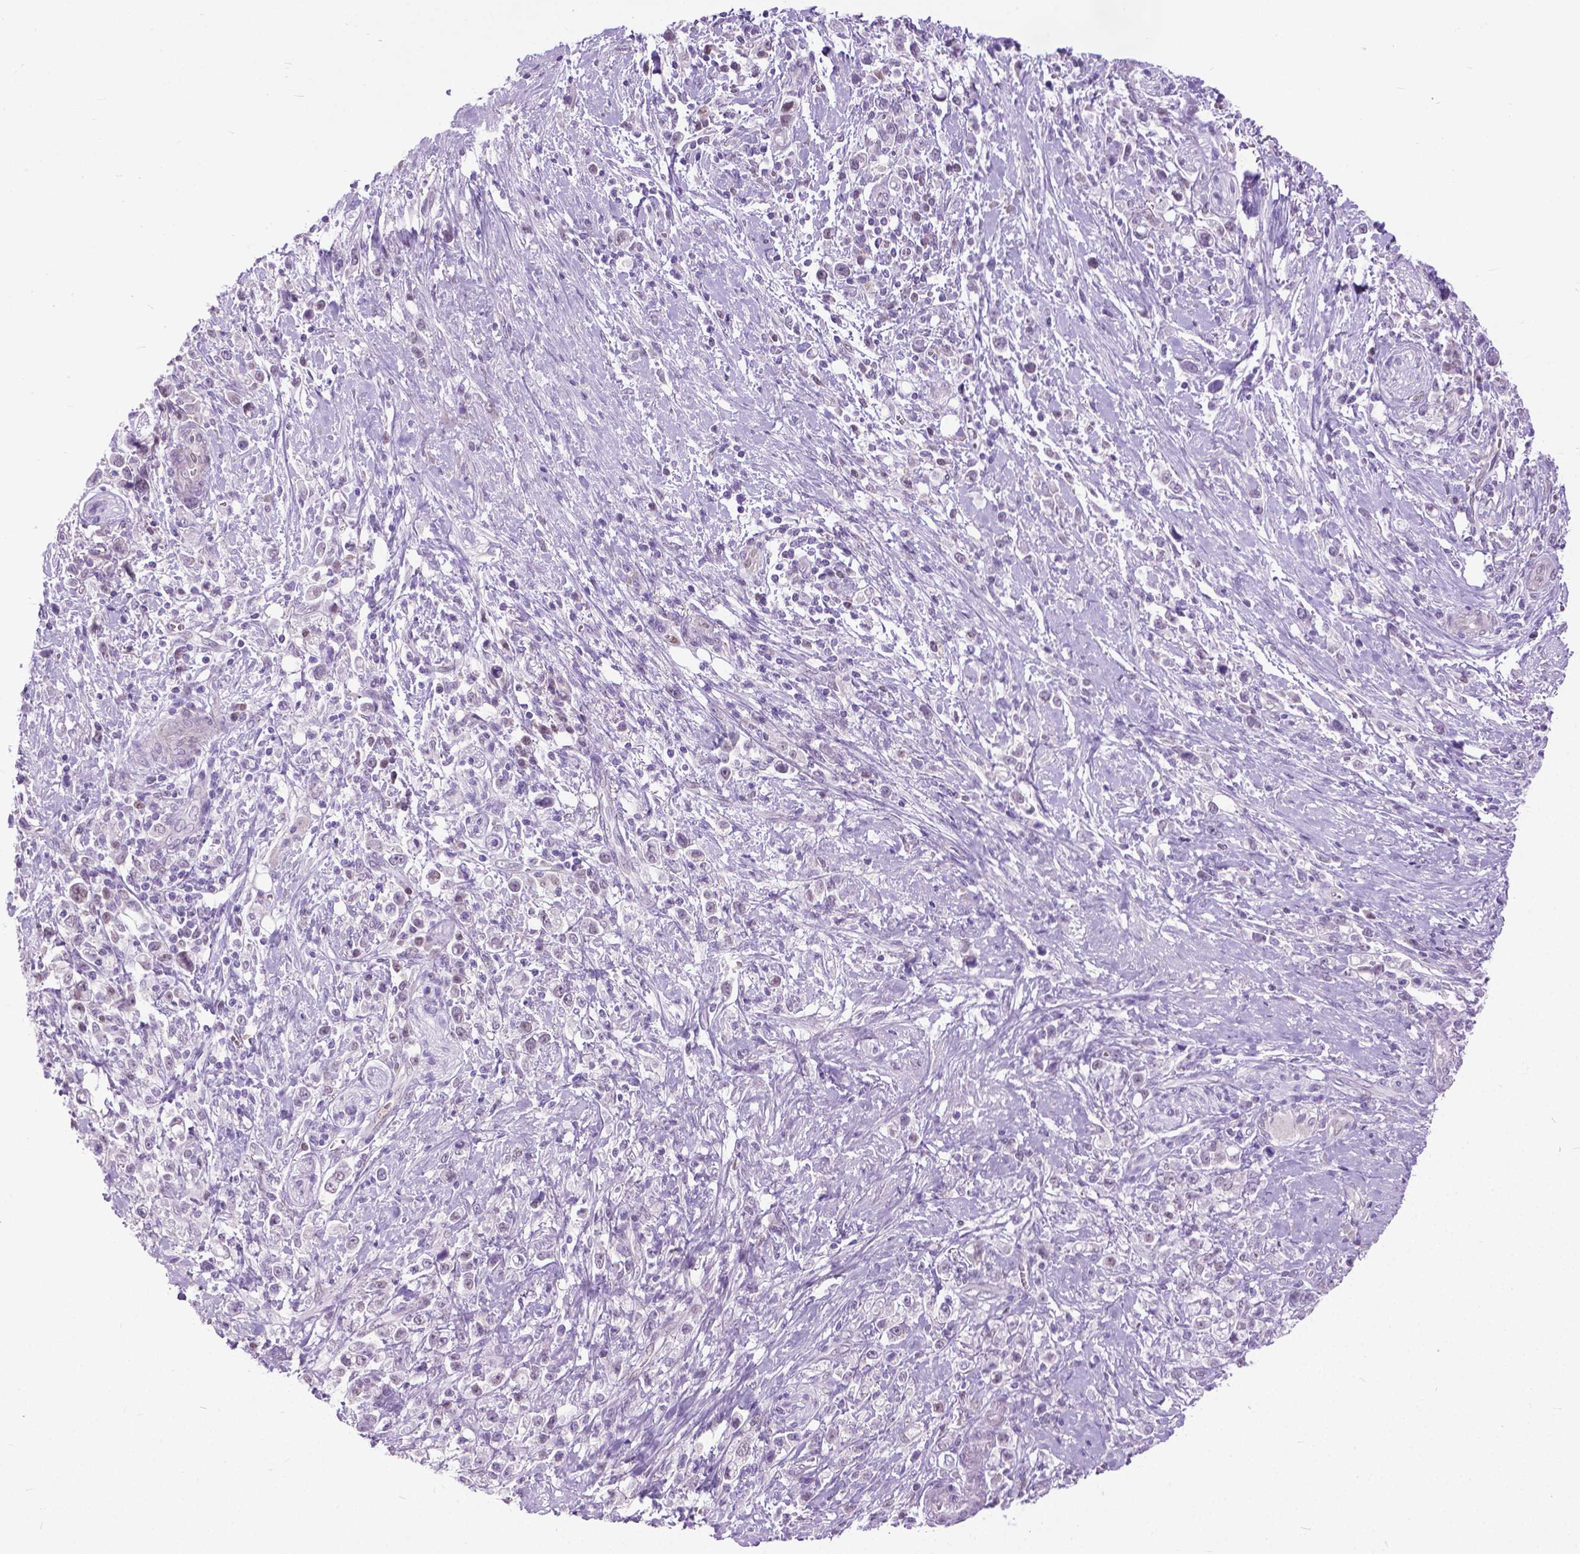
{"staining": {"intensity": "negative", "quantity": "none", "location": "none"}, "tissue": "stomach cancer", "cell_type": "Tumor cells", "image_type": "cancer", "snomed": [{"axis": "morphology", "description": "Adenocarcinoma, NOS"}, {"axis": "topography", "description": "Stomach"}], "caption": "A high-resolution image shows immunohistochemistry staining of stomach cancer, which displays no significant staining in tumor cells.", "gene": "APCDD1L", "patient": {"sex": "male", "age": 63}}